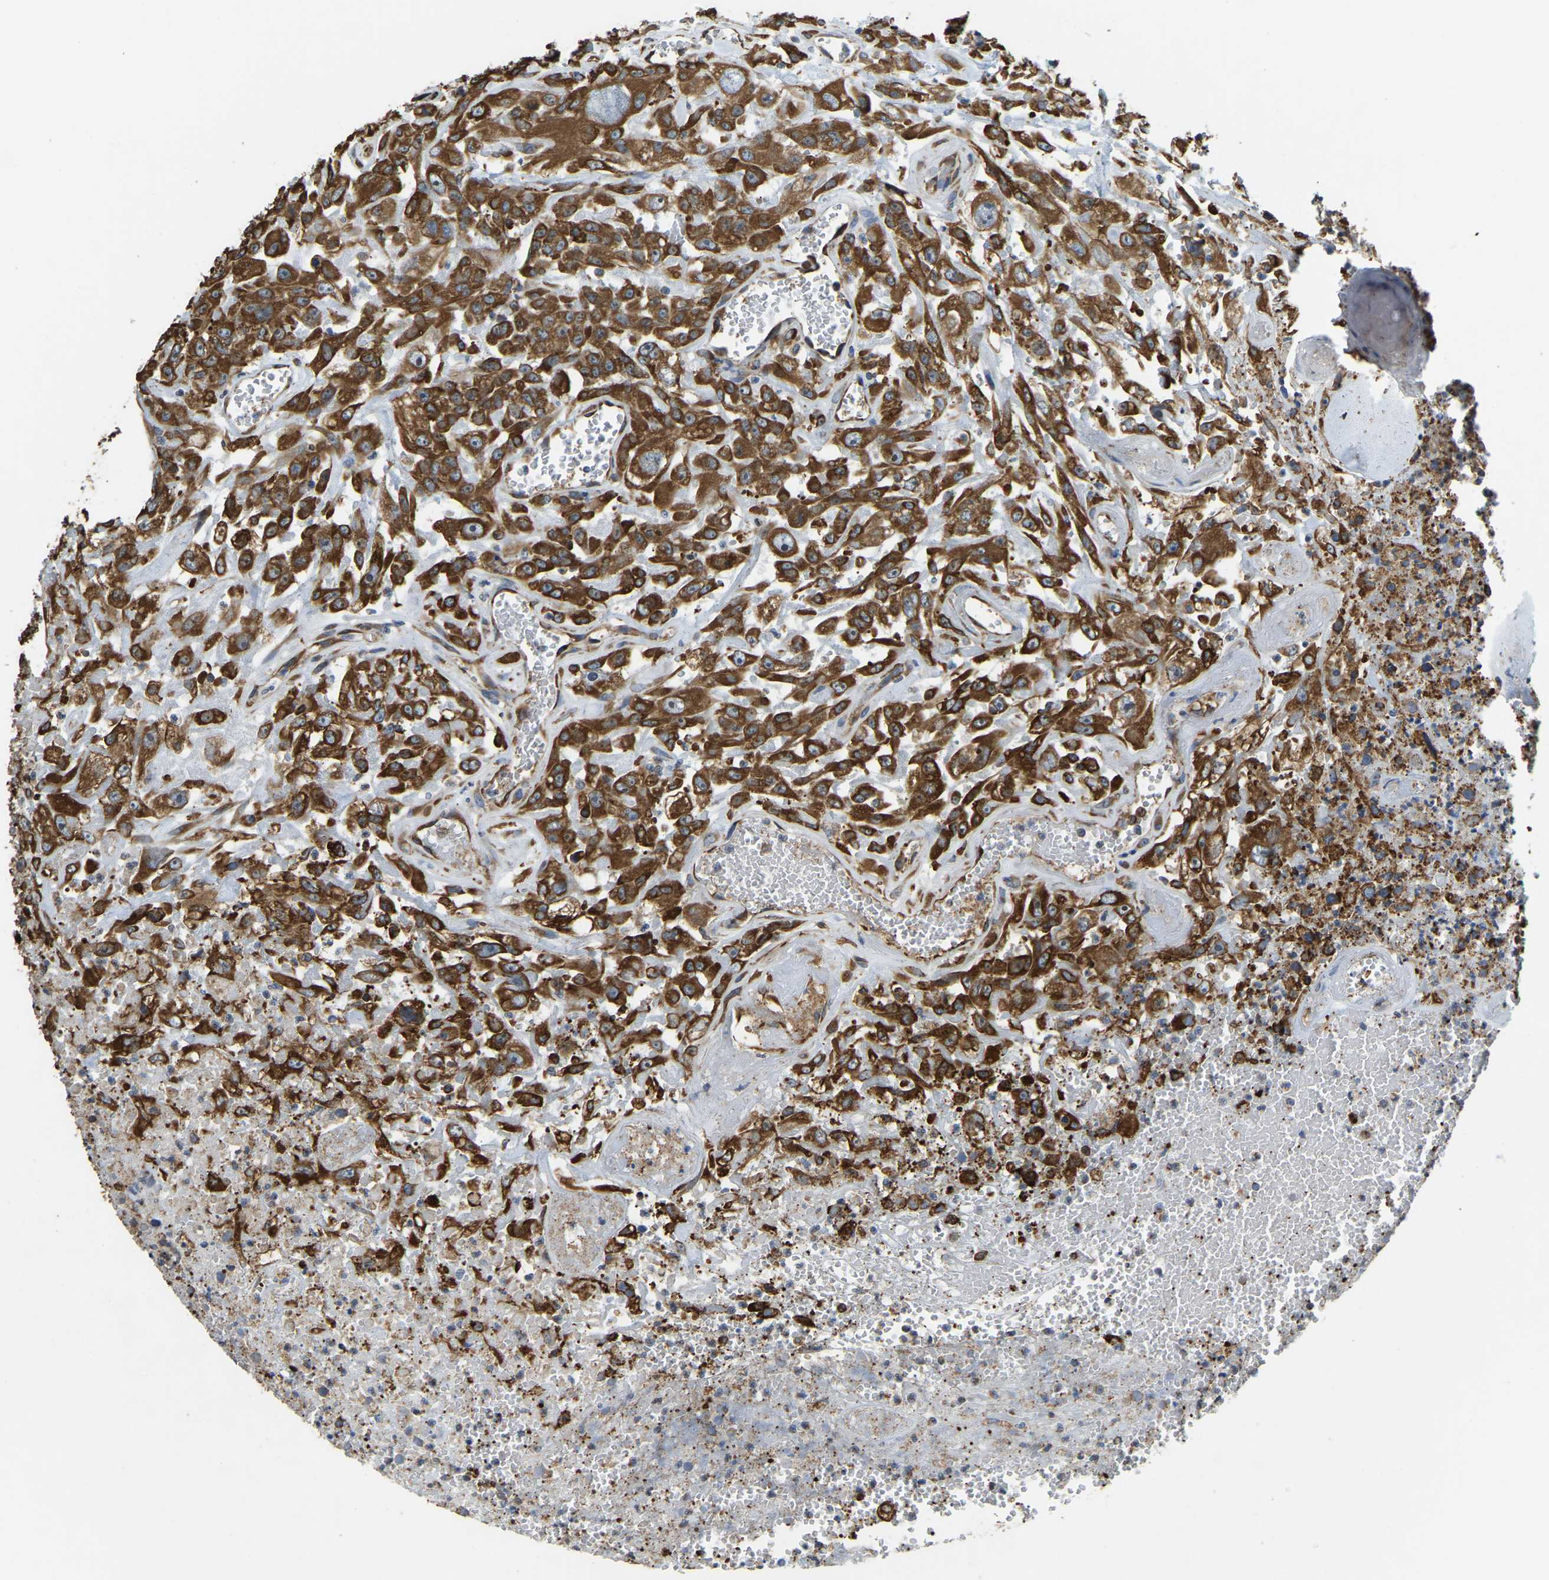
{"staining": {"intensity": "strong", "quantity": ">75%", "location": "cytoplasmic/membranous"}, "tissue": "urothelial cancer", "cell_type": "Tumor cells", "image_type": "cancer", "snomed": [{"axis": "morphology", "description": "Urothelial carcinoma, High grade"}, {"axis": "topography", "description": "Urinary bladder"}], "caption": "Protein expression analysis of urothelial carcinoma (high-grade) shows strong cytoplasmic/membranous positivity in approximately >75% of tumor cells.", "gene": "RNF115", "patient": {"sex": "male", "age": 46}}